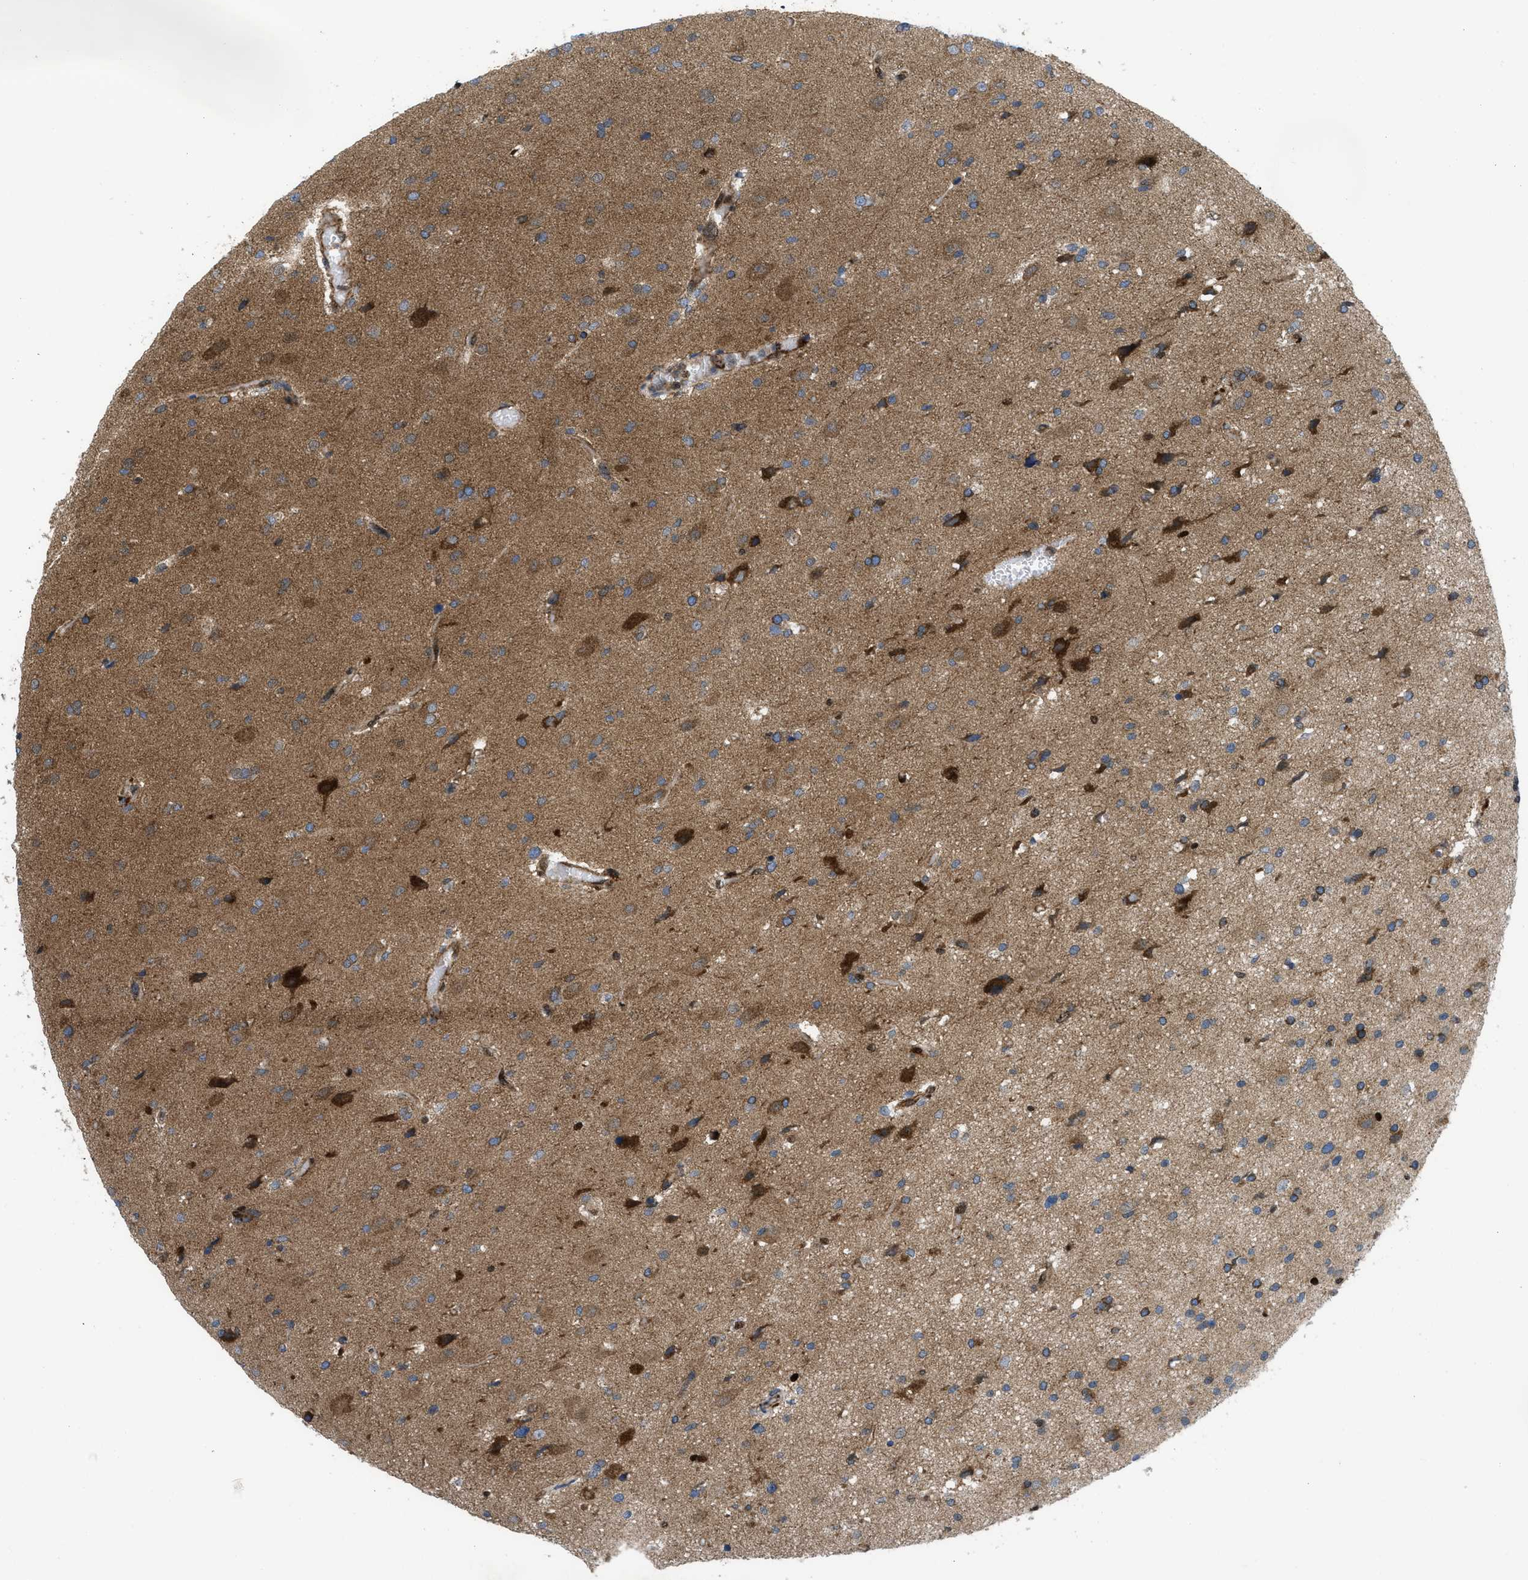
{"staining": {"intensity": "strong", "quantity": "<25%", "location": "cytoplasmic/membranous"}, "tissue": "glioma", "cell_type": "Tumor cells", "image_type": "cancer", "snomed": [{"axis": "morphology", "description": "Glioma, malignant, High grade"}, {"axis": "topography", "description": "Brain"}], "caption": "DAB immunohistochemical staining of human high-grade glioma (malignant) displays strong cytoplasmic/membranous protein staining in approximately <25% of tumor cells.", "gene": "PPP2CB", "patient": {"sex": "male", "age": 33}}